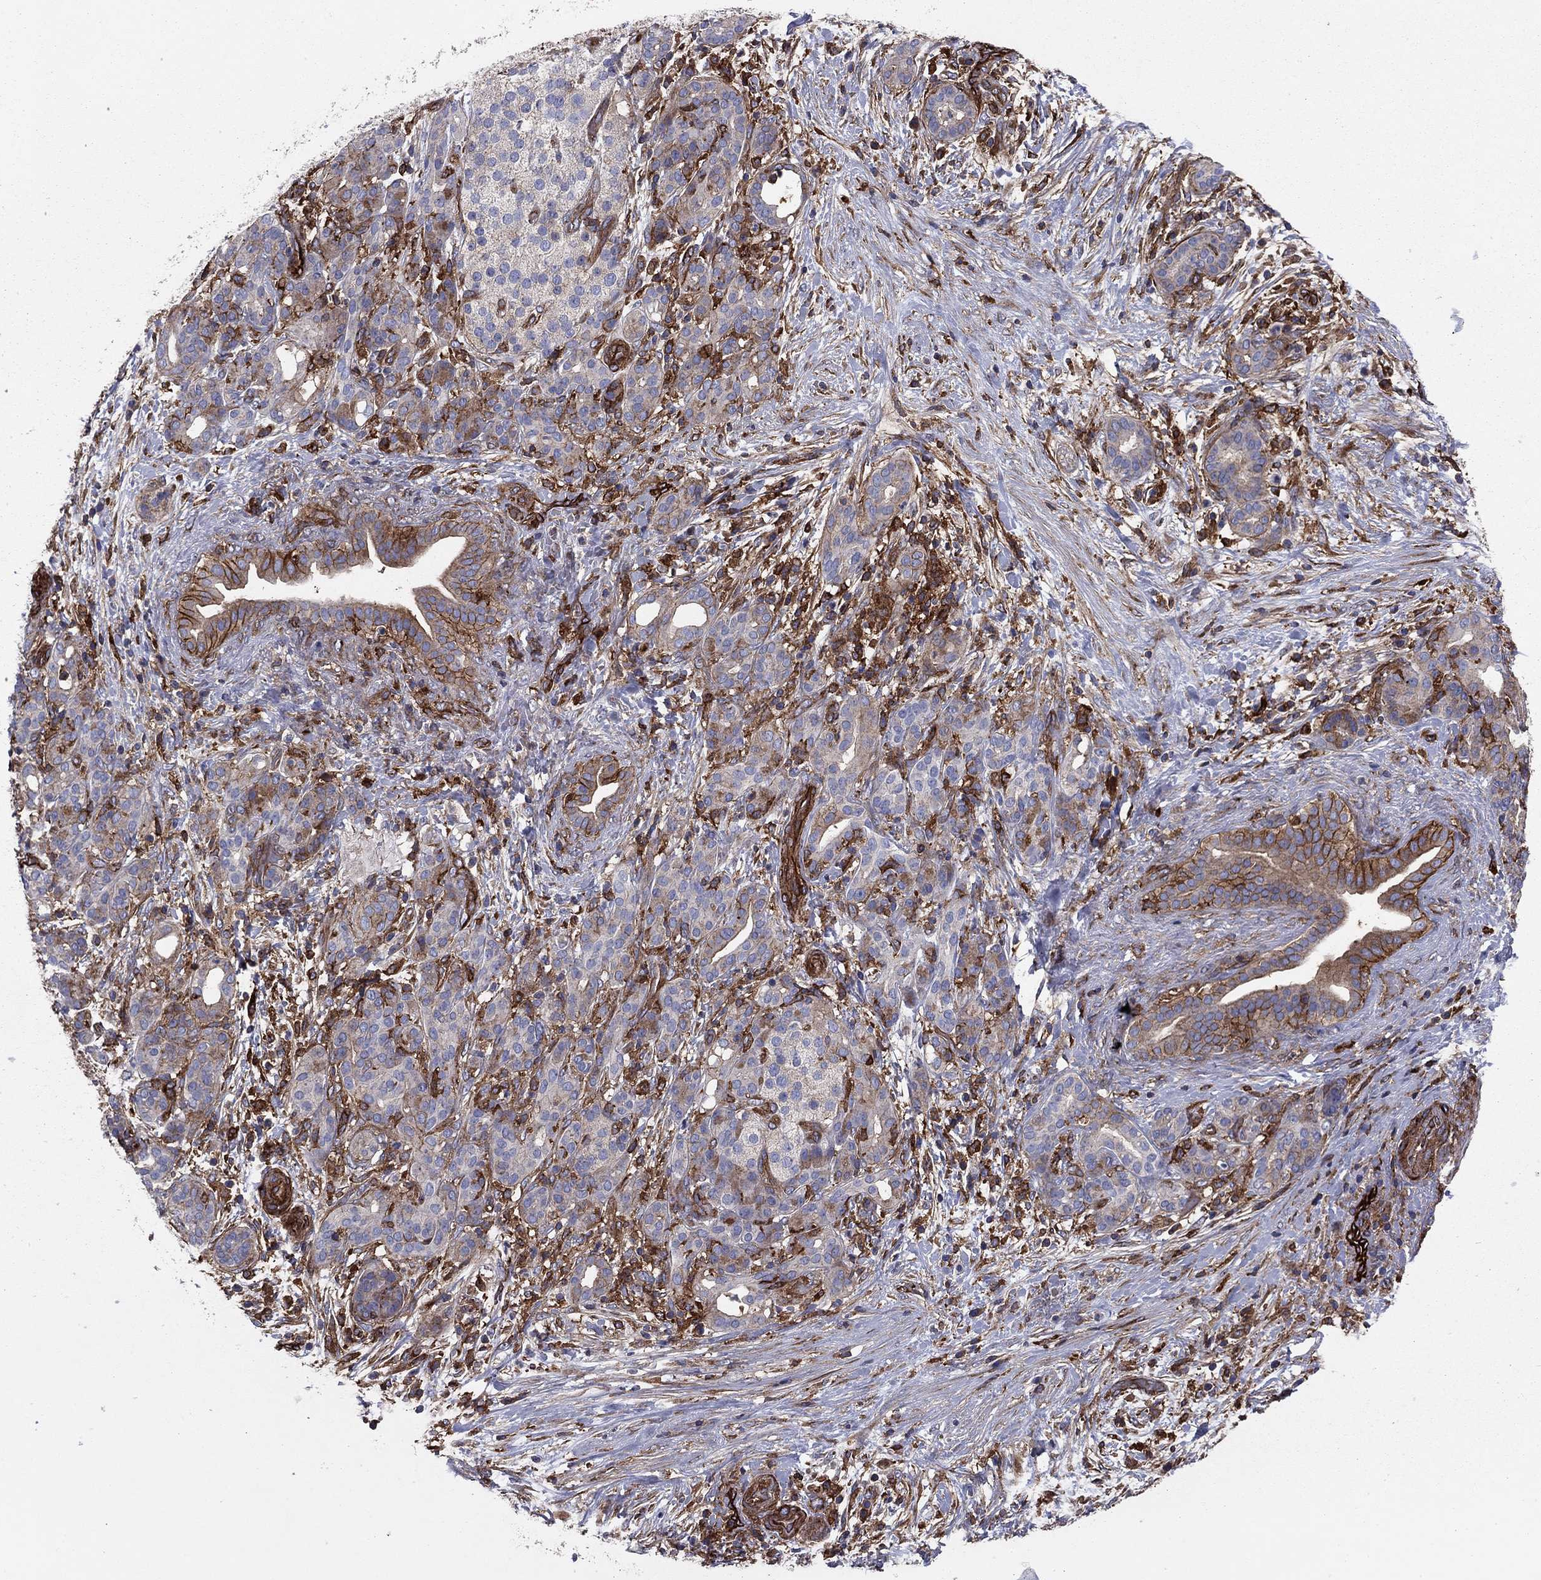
{"staining": {"intensity": "strong", "quantity": "25%-75%", "location": "cytoplasmic/membranous"}, "tissue": "pancreatic cancer", "cell_type": "Tumor cells", "image_type": "cancer", "snomed": [{"axis": "morphology", "description": "Adenocarcinoma, NOS"}, {"axis": "topography", "description": "Pancreas"}], "caption": "A brown stain labels strong cytoplasmic/membranous staining of a protein in human pancreatic adenocarcinoma tumor cells.", "gene": "EHBP1L1", "patient": {"sex": "male", "age": 44}}